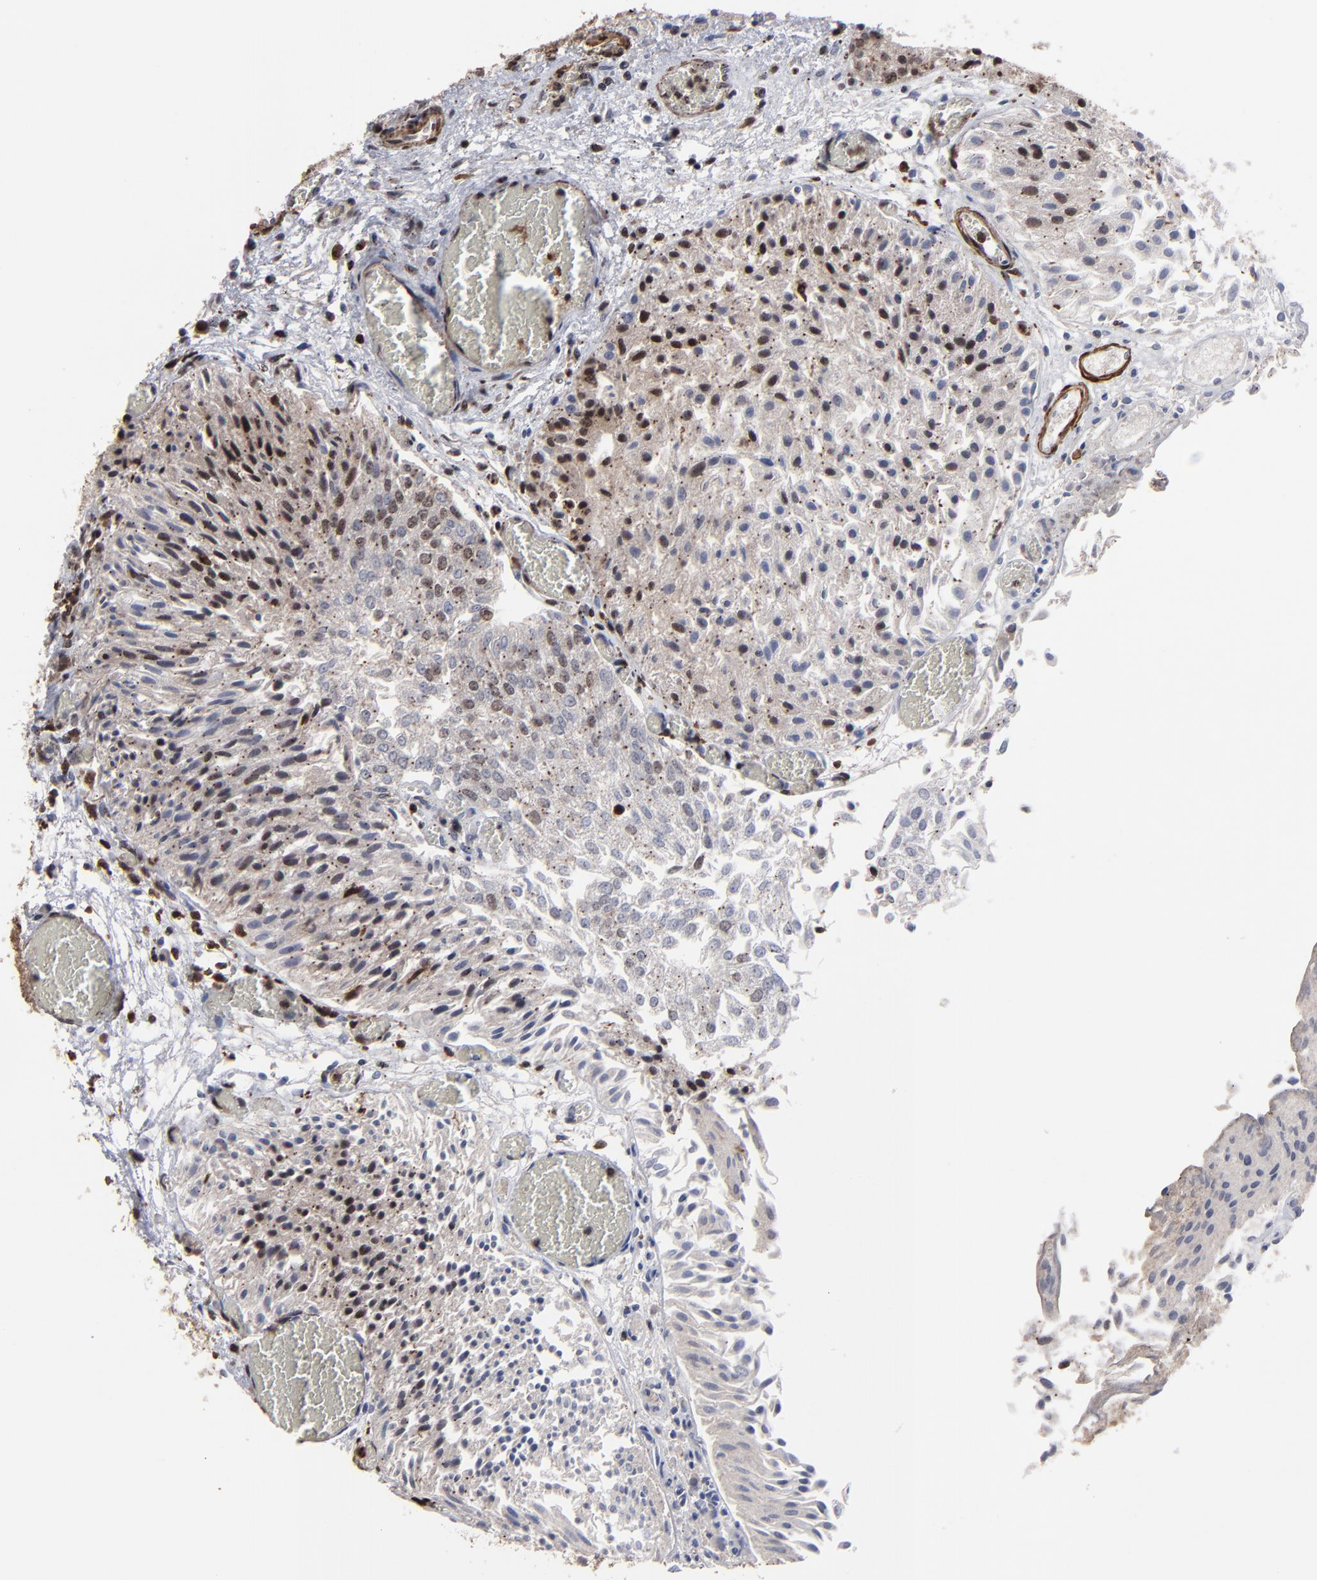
{"staining": {"intensity": "moderate", "quantity": "25%-75%", "location": "cytoplasmic/membranous,nuclear"}, "tissue": "urothelial cancer", "cell_type": "Tumor cells", "image_type": "cancer", "snomed": [{"axis": "morphology", "description": "Urothelial carcinoma, Low grade"}, {"axis": "topography", "description": "Urinary bladder"}], "caption": "An IHC micrograph of neoplastic tissue is shown. Protein staining in brown highlights moderate cytoplasmic/membranous and nuclear positivity in urothelial carcinoma (low-grade) within tumor cells. The staining was performed using DAB (3,3'-diaminobenzidine) to visualize the protein expression in brown, while the nuclei were stained in blue with hematoxylin (Magnification: 20x).", "gene": "KIAA2026", "patient": {"sex": "male", "age": 86}}